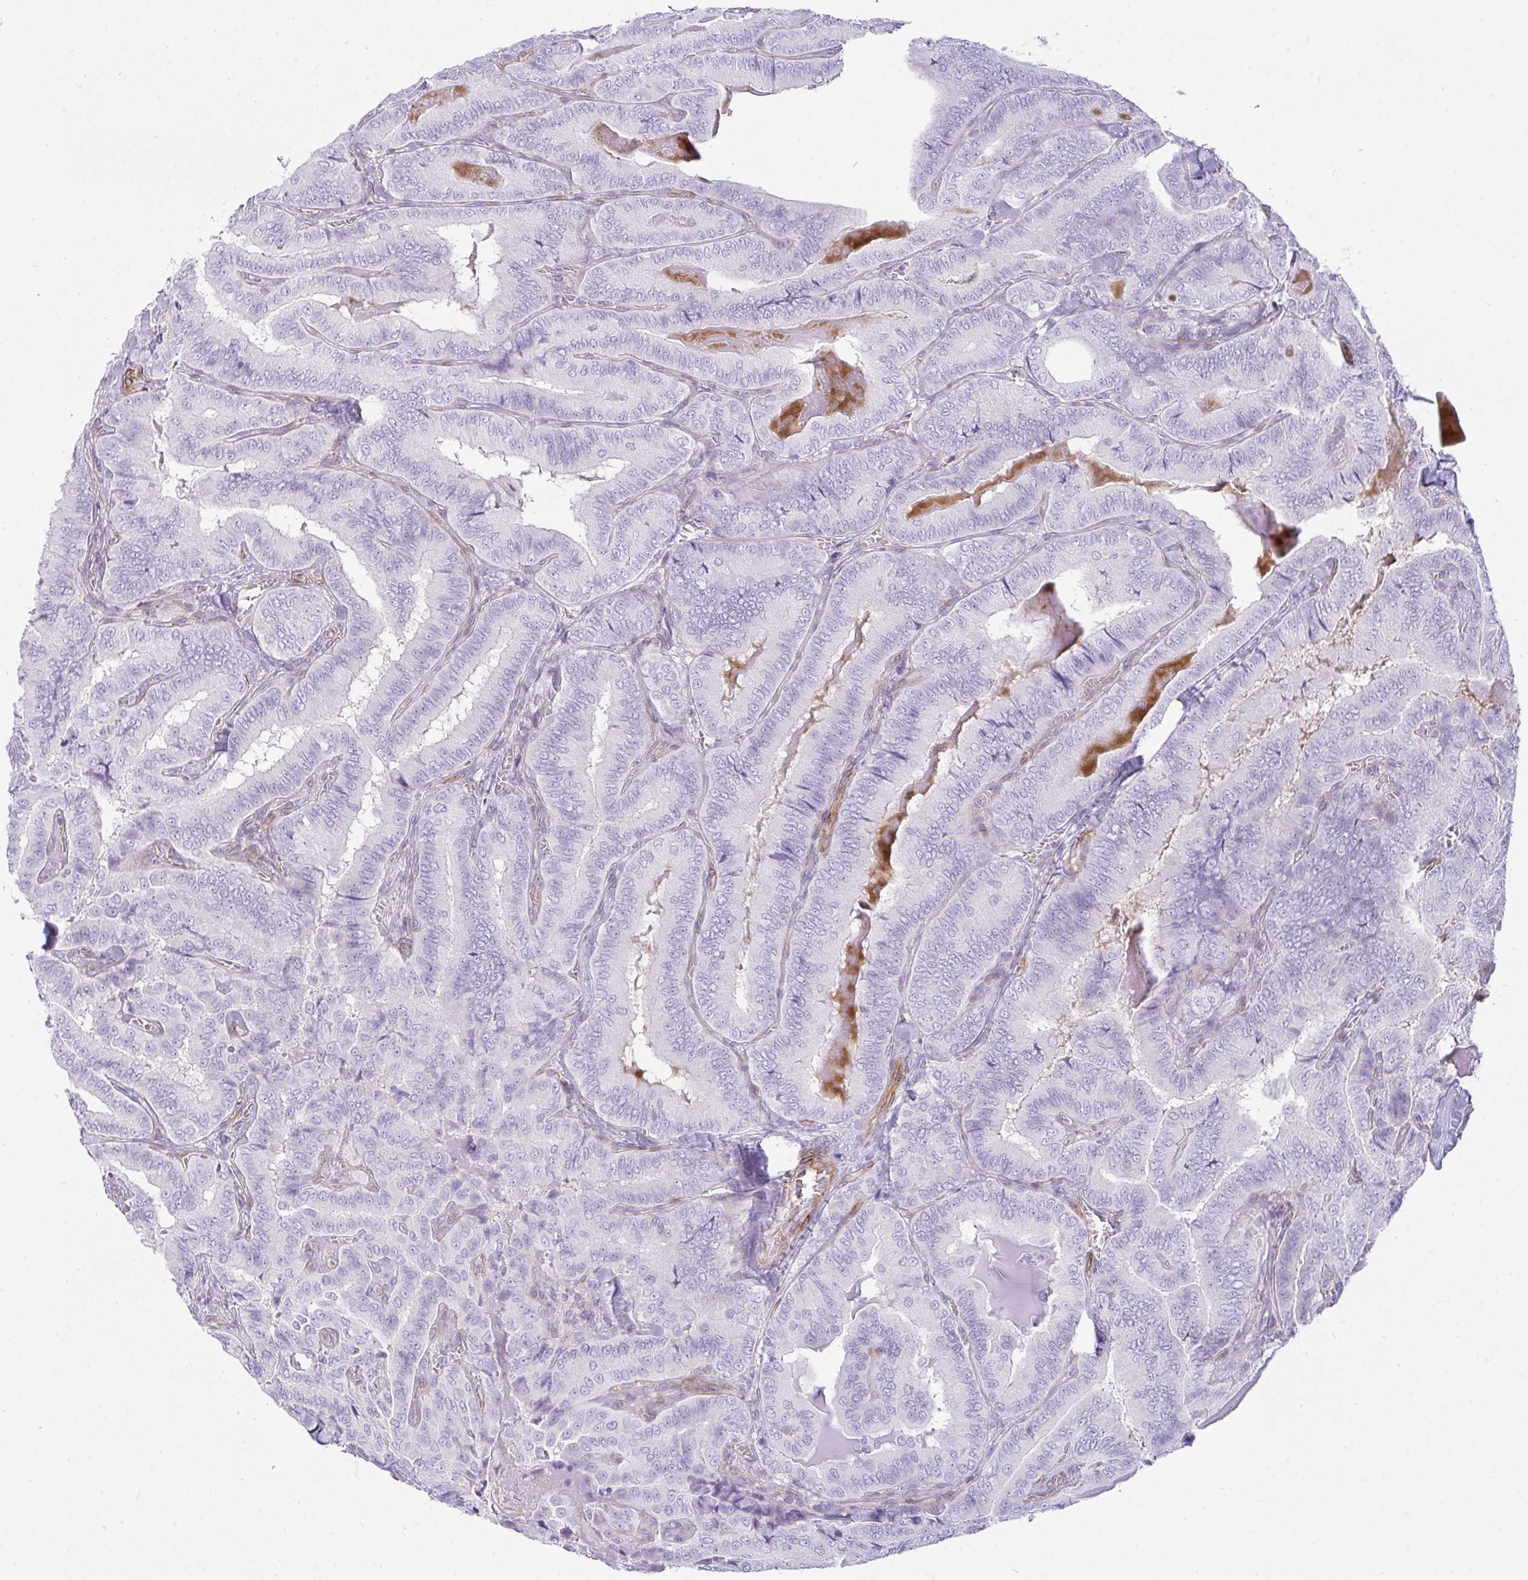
{"staining": {"intensity": "negative", "quantity": "none", "location": "none"}, "tissue": "thyroid cancer", "cell_type": "Tumor cells", "image_type": "cancer", "snomed": [{"axis": "morphology", "description": "Papillary adenocarcinoma, NOS"}, {"axis": "topography", "description": "Thyroid gland"}], "caption": "DAB immunohistochemical staining of human thyroid cancer (papillary adenocarcinoma) reveals no significant positivity in tumor cells.", "gene": "CDRT15", "patient": {"sex": "male", "age": 61}}